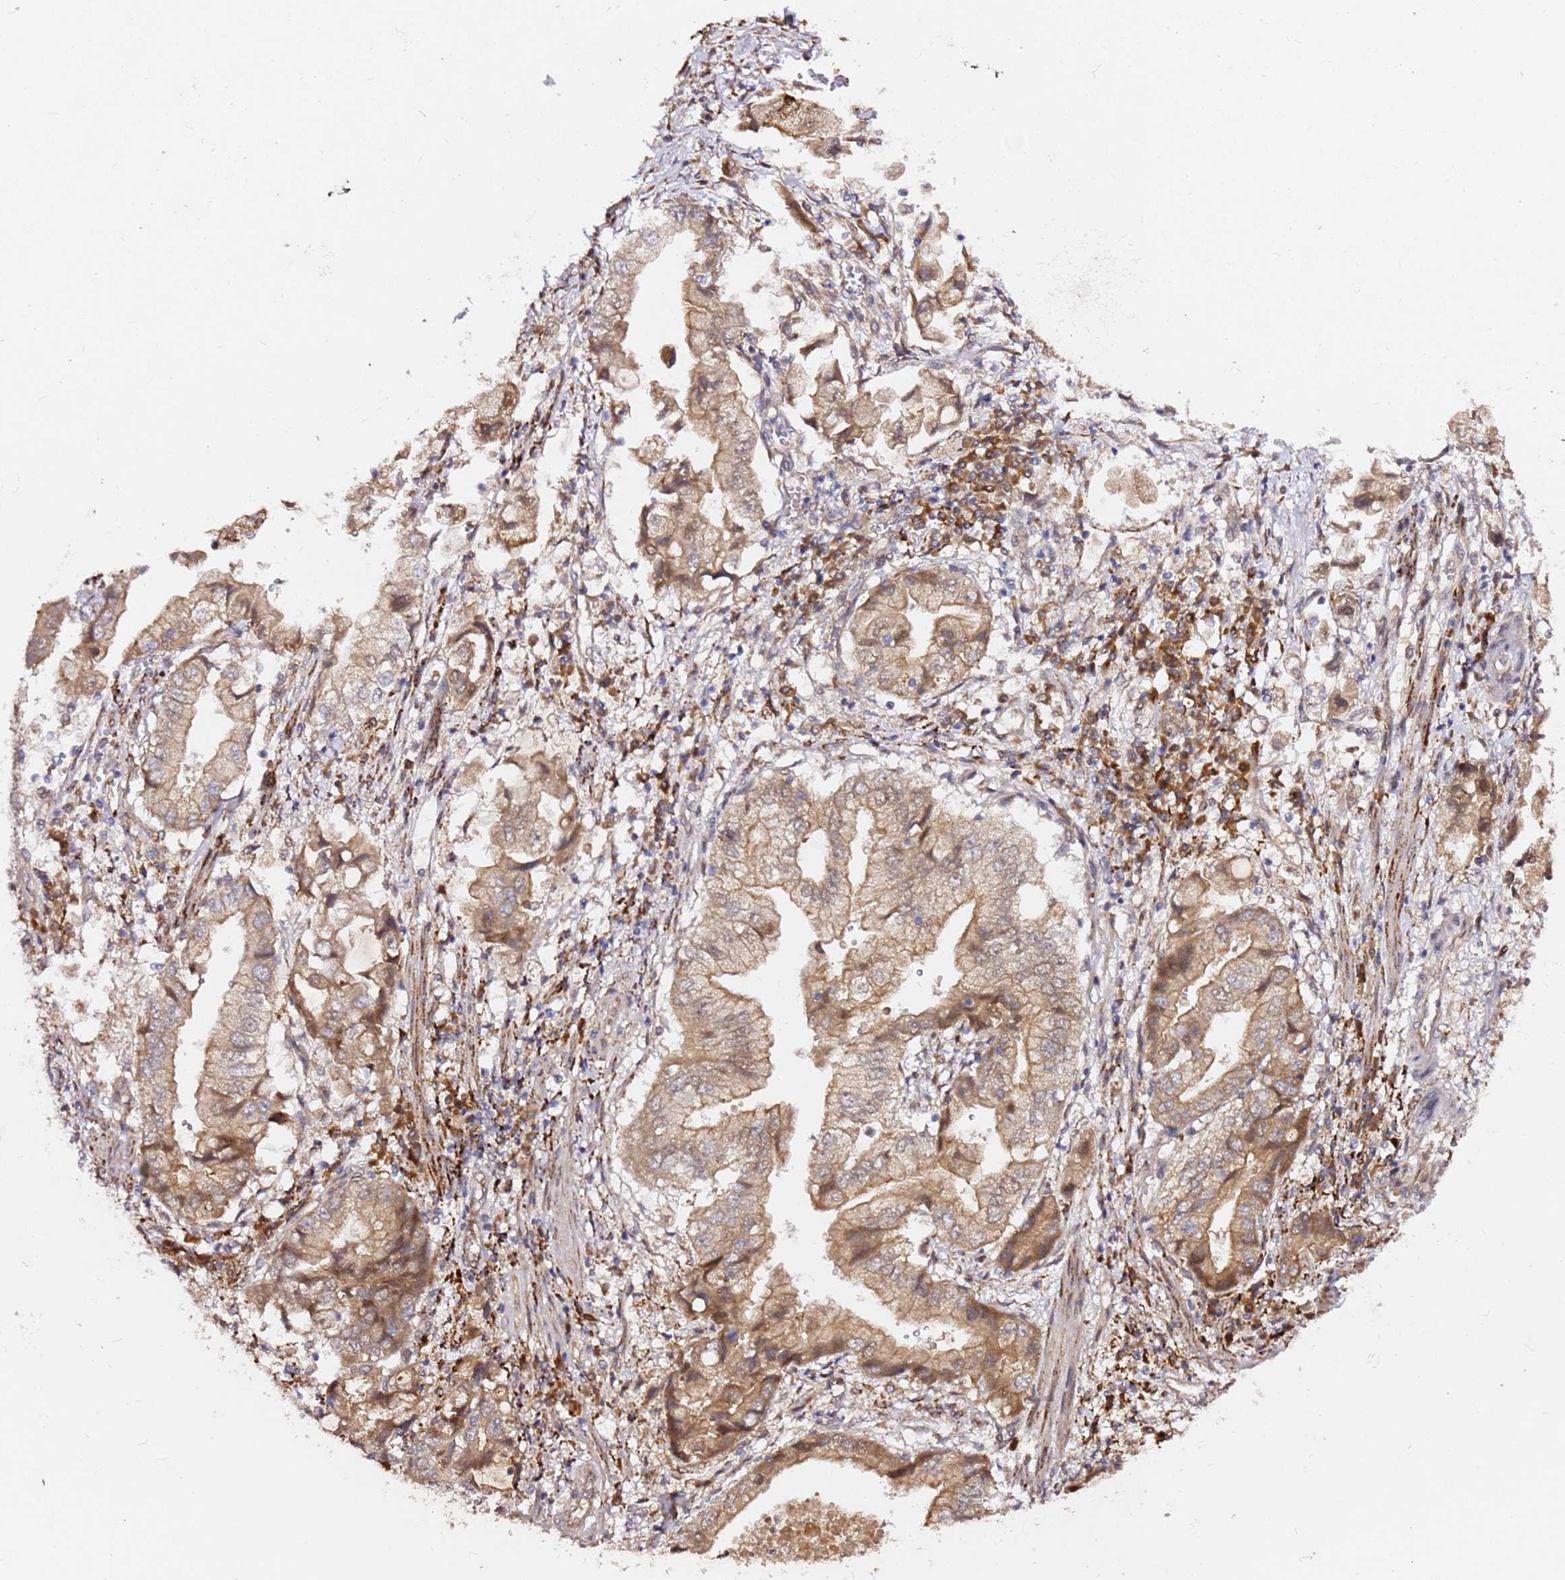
{"staining": {"intensity": "moderate", "quantity": ">75%", "location": "cytoplasmic/membranous"}, "tissue": "stomach cancer", "cell_type": "Tumor cells", "image_type": "cancer", "snomed": [{"axis": "morphology", "description": "Adenocarcinoma, NOS"}, {"axis": "topography", "description": "Stomach"}], "caption": "The histopathology image exhibits immunohistochemical staining of stomach cancer. There is moderate cytoplasmic/membranous staining is seen in about >75% of tumor cells.", "gene": "ALG11", "patient": {"sex": "male", "age": 62}}